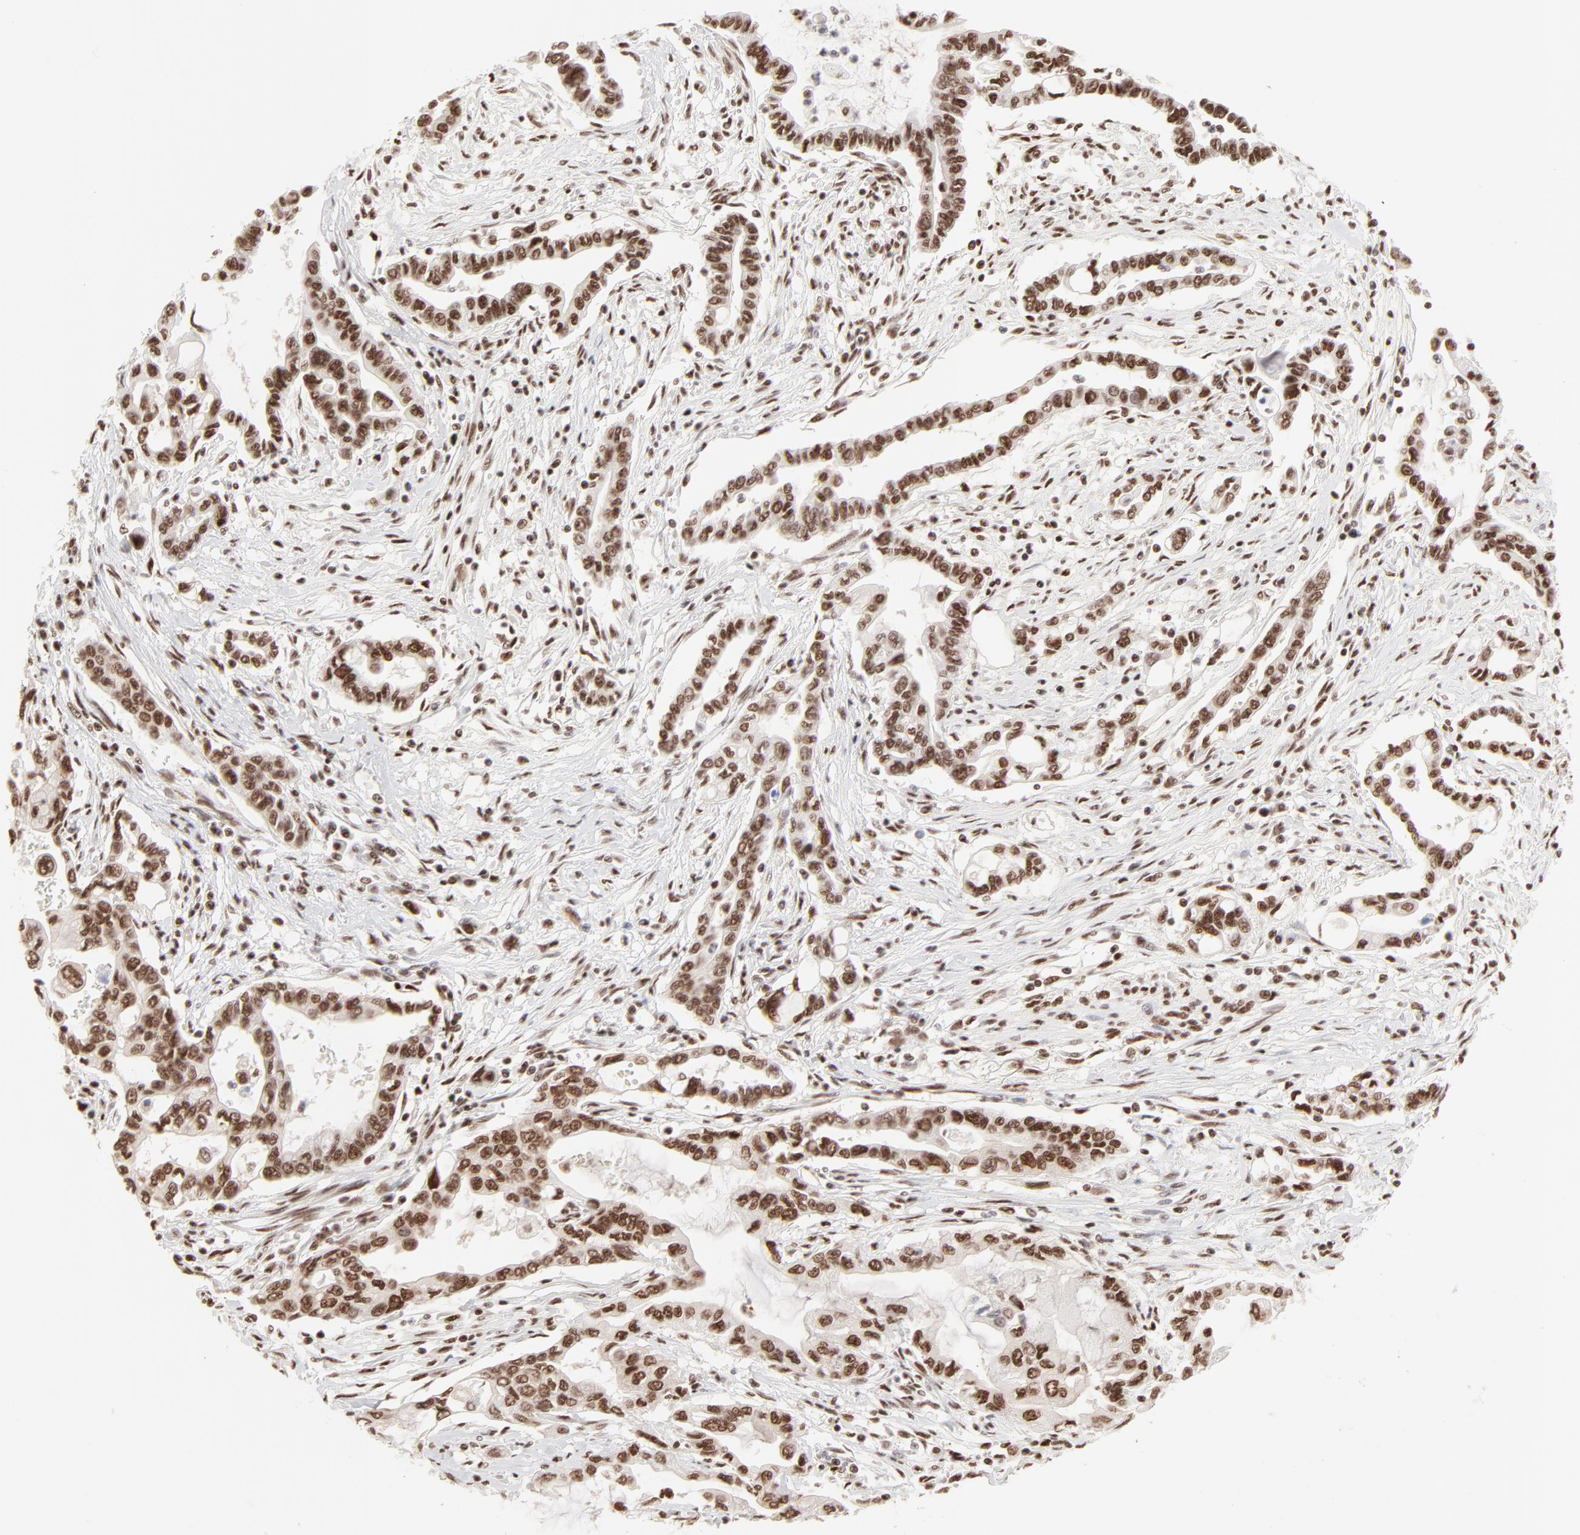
{"staining": {"intensity": "strong", "quantity": ">75%", "location": "nuclear"}, "tissue": "pancreatic cancer", "cell_type": "Tumor cells", "image_type": "cancer", "snomed": [{"axis": "morphology", "description": "Adenocarcinoma, NOS"}, {"axis": "topography", "description": "Pancreas"}], "caption": "Adenocarcinoma (pancreatic) stained for a protein (brown) shows strong nuclear positive staining in approximately >75% of tumor cells.", "gene": "TARDBP", "patient": {"sex": "female", "age": 57}}